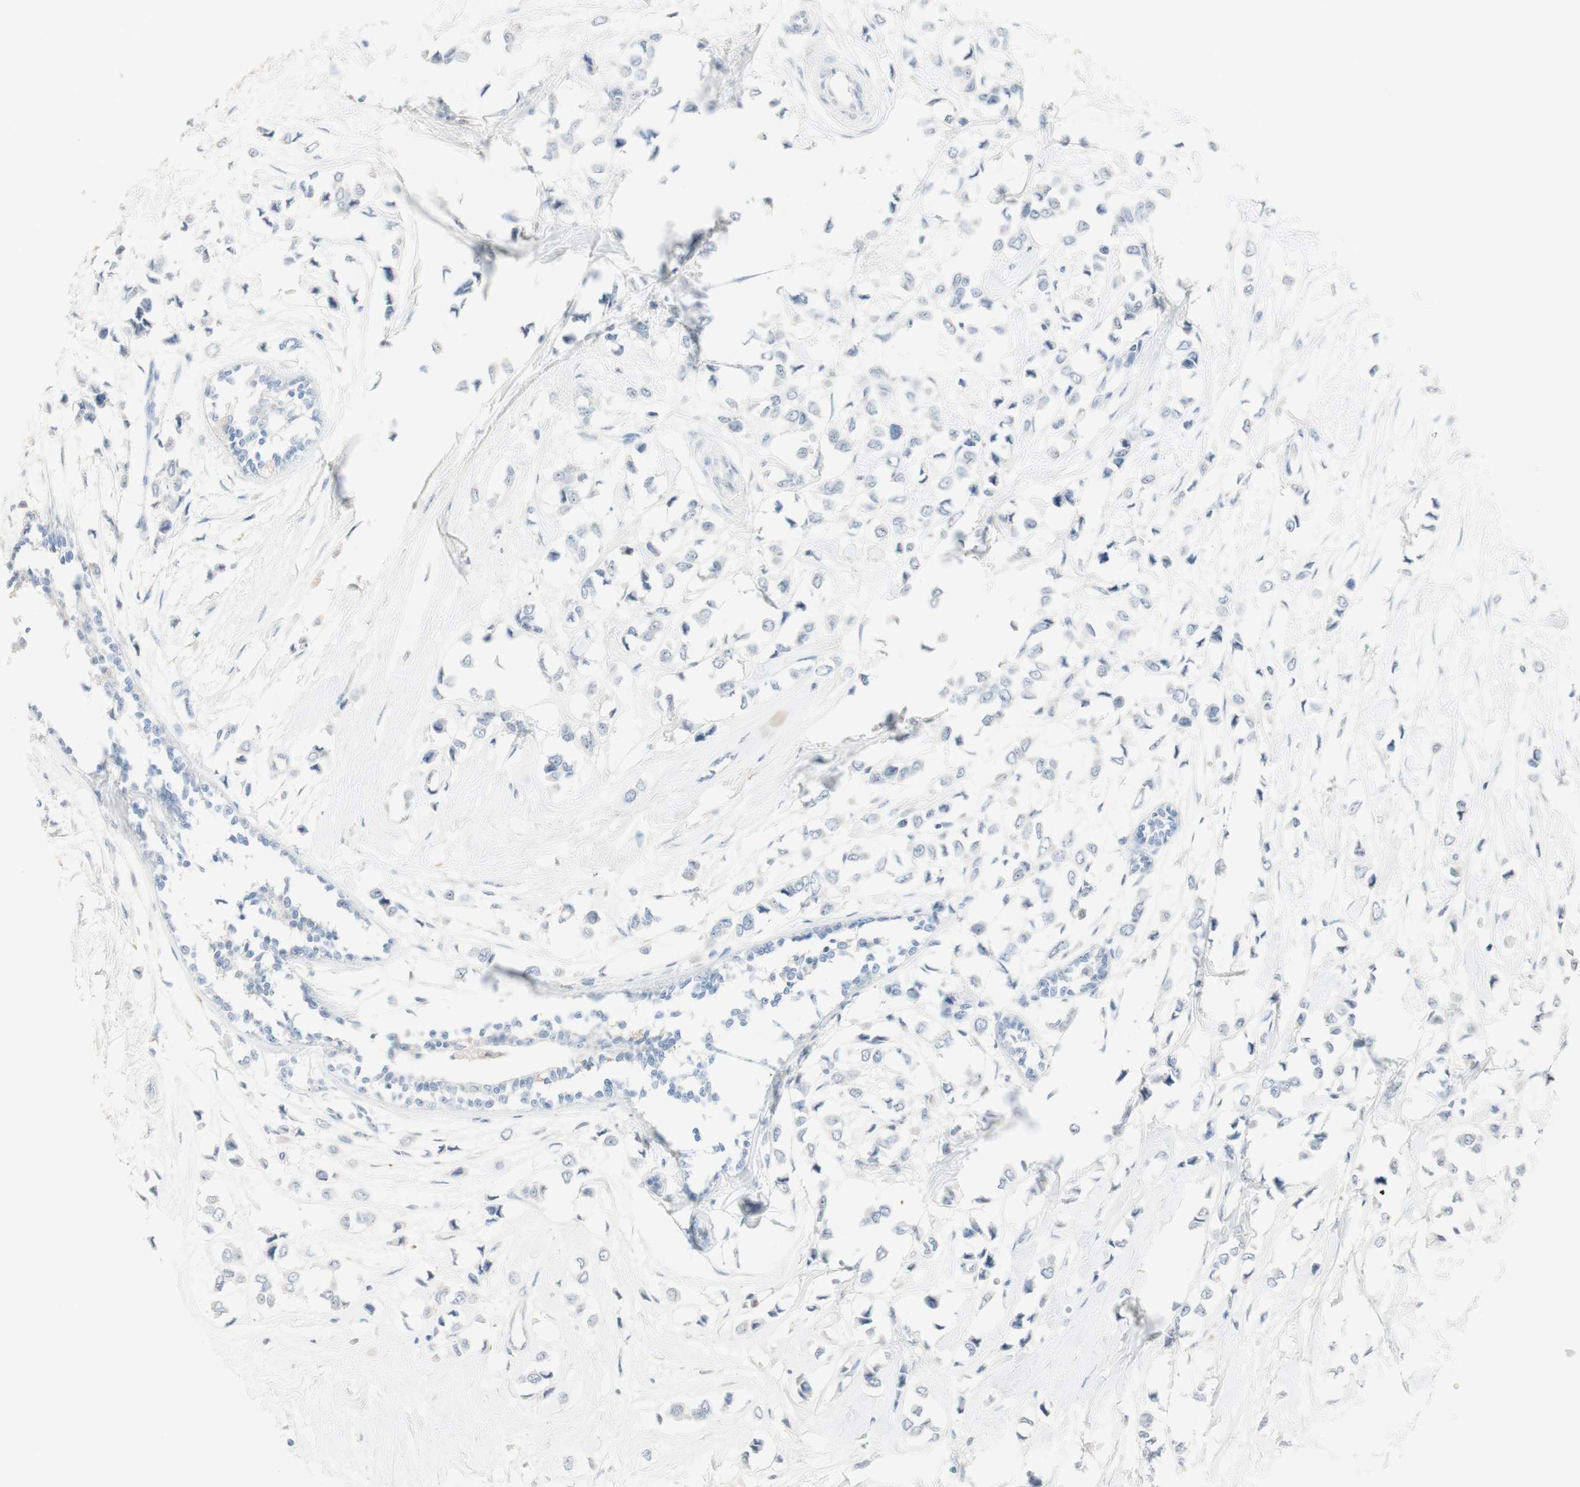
{"staining": {"intensity": "negative", "quantity": "none", "location": "none"}, "tissue": "breast cancer", "cell_type": "Tumor cells", "image_type": "cancer", "snomed": [{"axis": "morphology", "description": "Lobular carcinoma"}, {"axis": "topography", "description": "Breast"}], "caption": "Immunohistochemistry (IHC) micrograph of neoplastic tissue: human breast lobular carcinoma stained with DAB (3,3'-diaminobenzidine) shows no significant protein staining in tumor cells.", "gene": "ART3", "patient": {"sex": "female", "age": 51}}